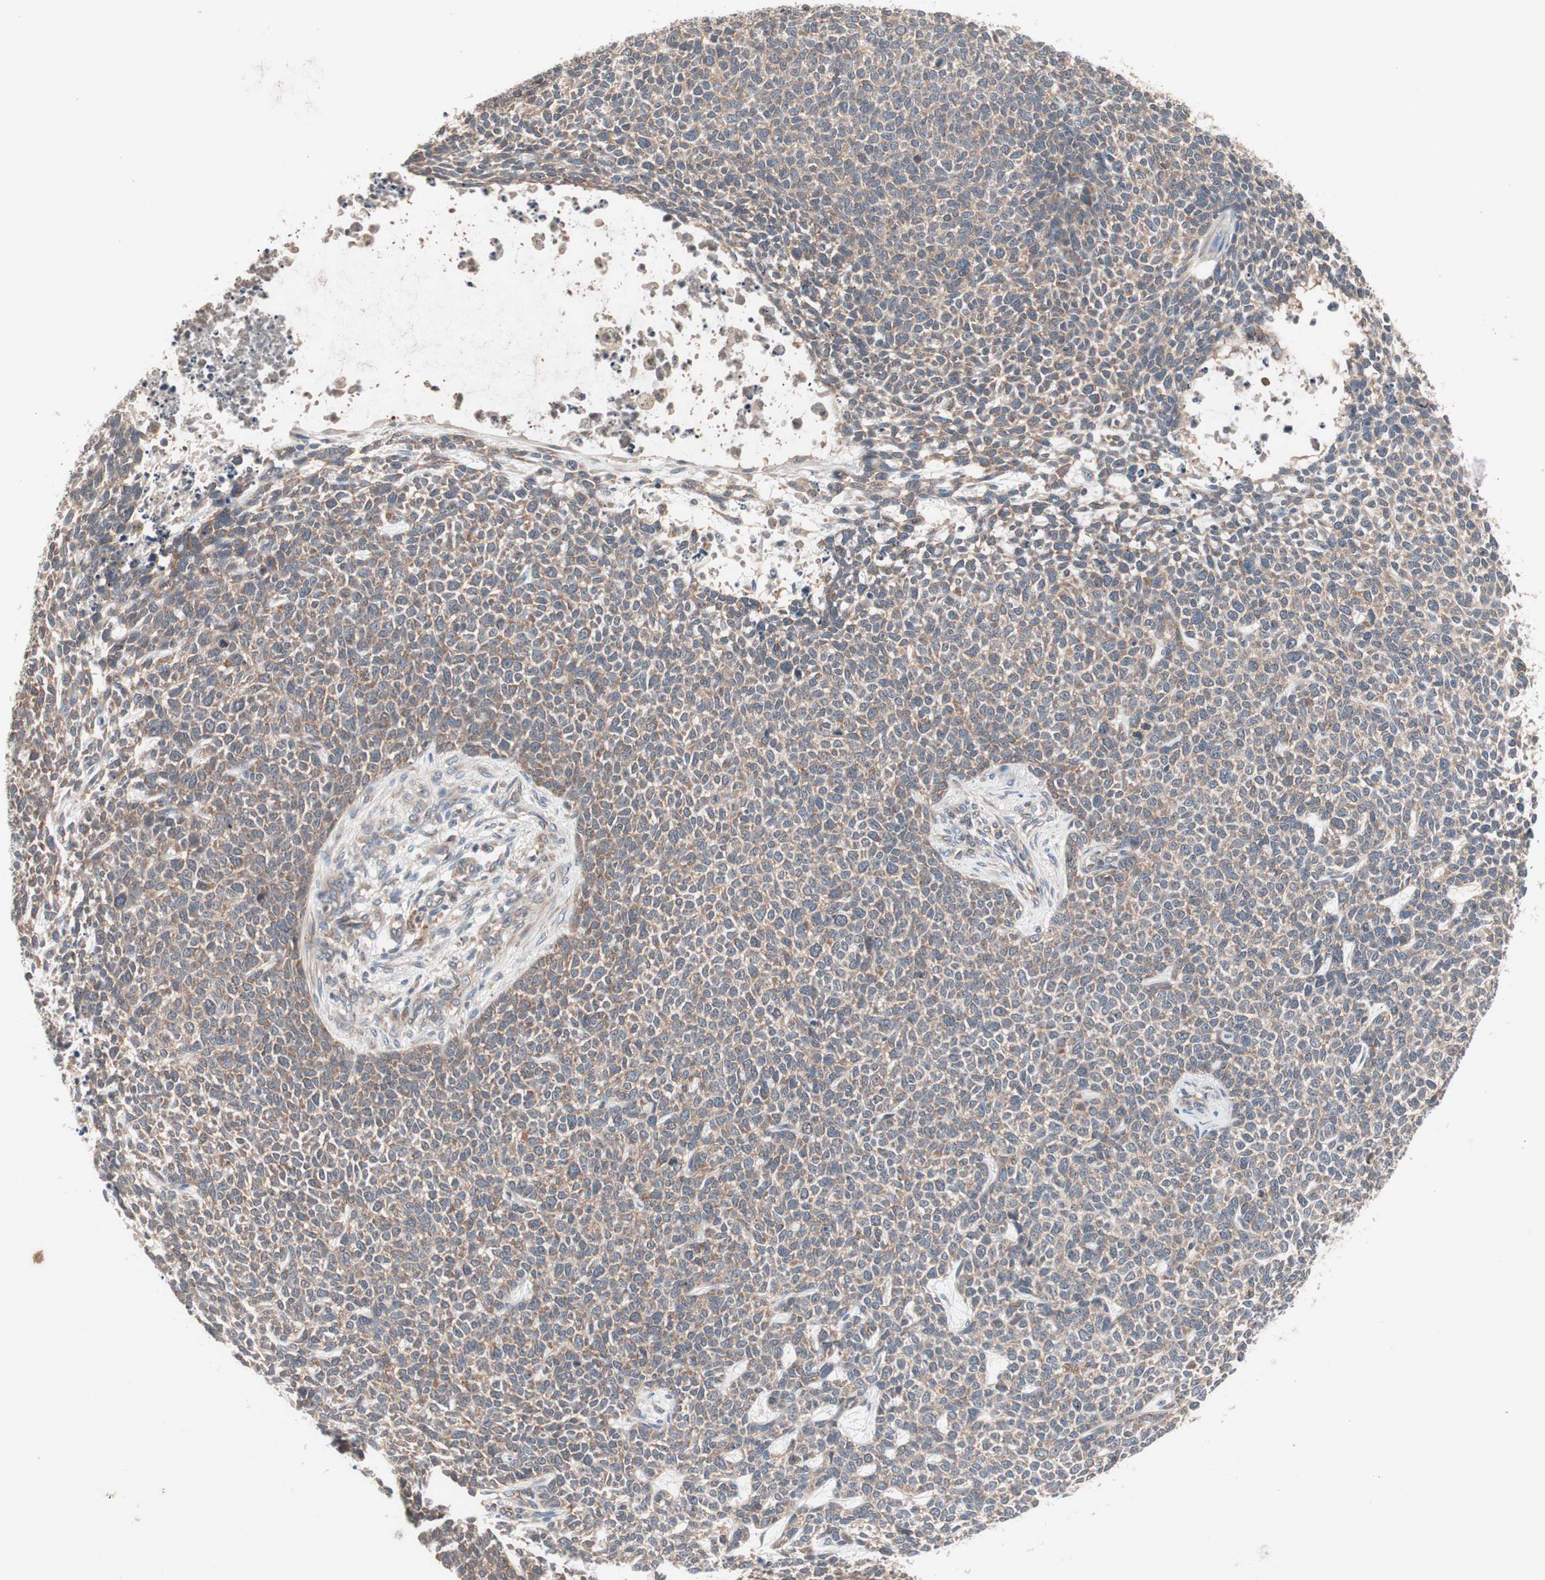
{"staining": {"intensity": "weak", "quantity": "25%-75%", "location": "cytoplasmic/membranous"}, "tissue": "skin cancer", "cell_type": "Tumor cells", "image_type": "cancer", "snomed": [{"axis": "morphology", "description": "Basal cell carcinoma"}, {"axis": "topography", "description": "Skin"}], "caption": "Tumor cells display low levels of weak cytoplasmic/membranous expression in about 25%-75% of cells in skin cancer.", "gene": "IRS1", "patient": {"sex": "female", "age": 84}}